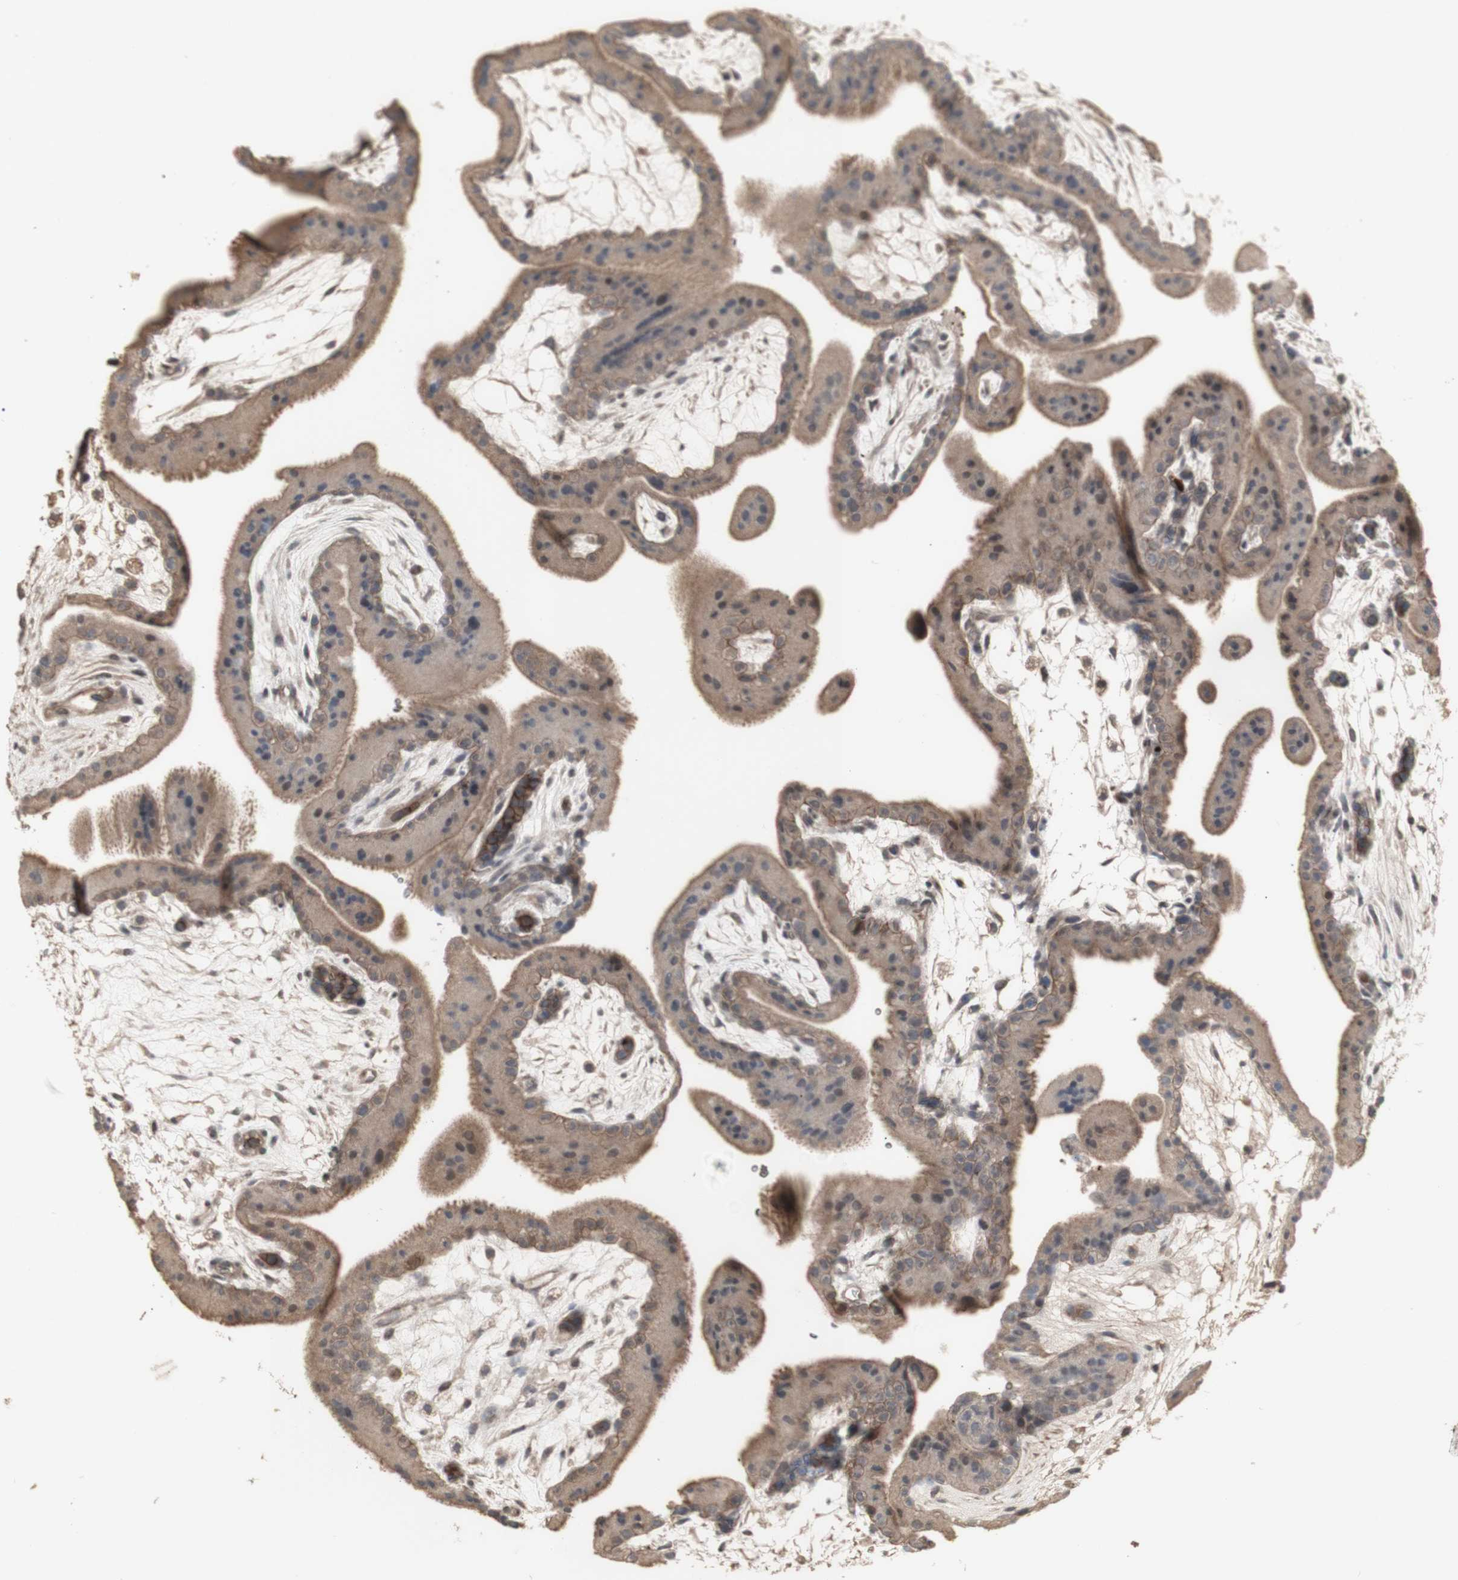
{"staining": {"intensity": "moderate", "quantity": ">75%", "location": "cytoplasmic/membranous"}, "tissue": "placenta", "cell_type": "Trophoblastic cells", "image_type": "normal", "snomed": [{"axis": "morphology", "description": "Normal tissue, NOS"}, {"axis": "topography", "description": "Placenta"}], "caption": "An immunohistochemistry (IHC) photomicrograph of normal tissue is shown. Protein staining in brown shows moderate cytoplasmic/membranous positivity in placenta within trophoblastic cells. (brown staining indicates protein expression, while blue staining denotes nuclei).", "gene": "ALOX12", "patient": {"sex": "female", "age": 19}}